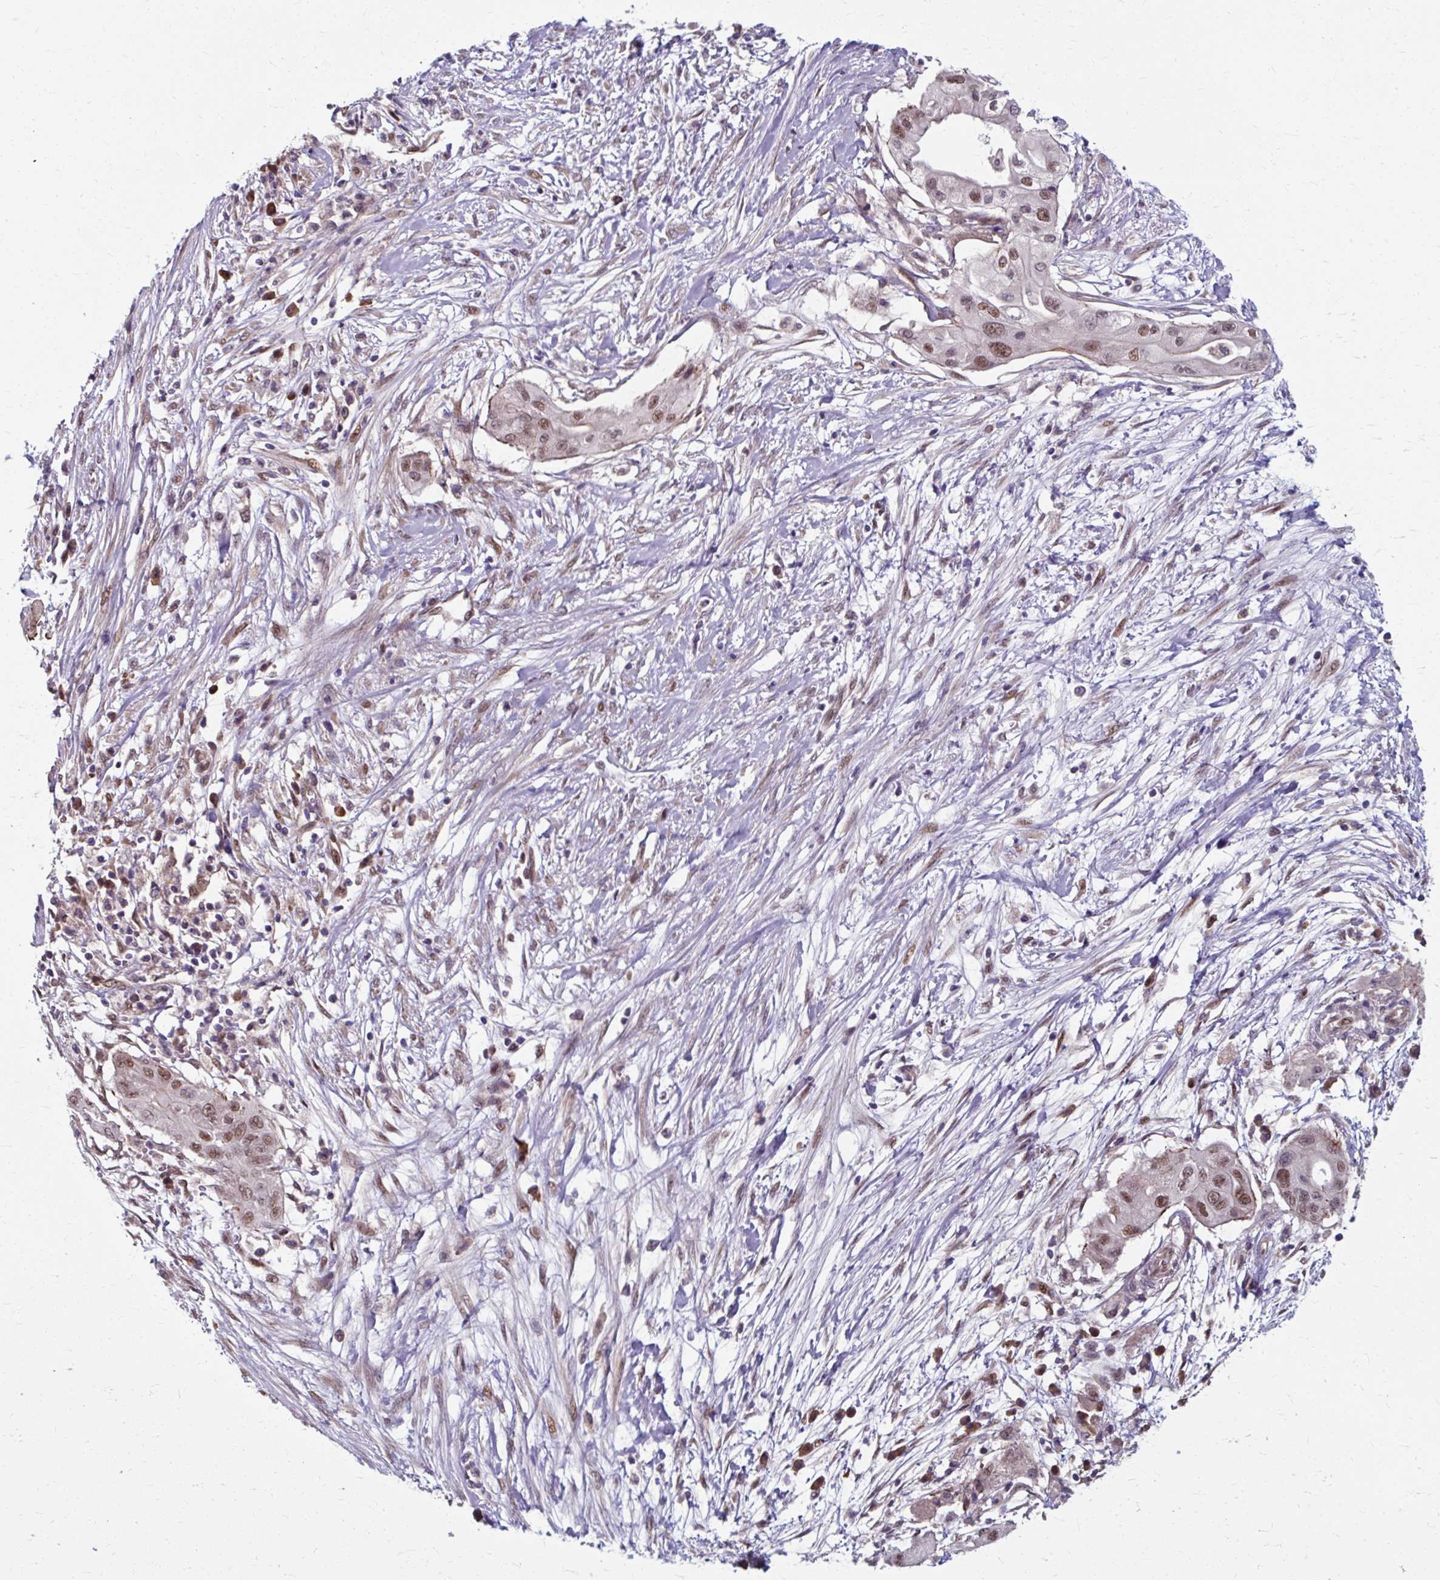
{"staining": {"intensity": "moderate", "quantity": ">75%", "location": "nuclear"}, "tissue": "pancreatic cancer", "cell_type": "Tumor cells", "image_type": "cancer", "snomed": [{"axis": "morphology", "description": "Adenocarcinoma, NOS"}, {"axis": "topography", "description": "Pancreas"}], "caption": "Immunohistochemistry (IHC) histopathology image of neoplastic tissue: human pancreatic cancer (adenocarcinoma) stained using immunohistochemistry exhibits medium levels of moderate protein expression localized specifically in the nuclear of tumor cells, appearing as a nuclear brown color.", "gene": "ZNF555", "patient": {"sex": "male", "age": 68}}